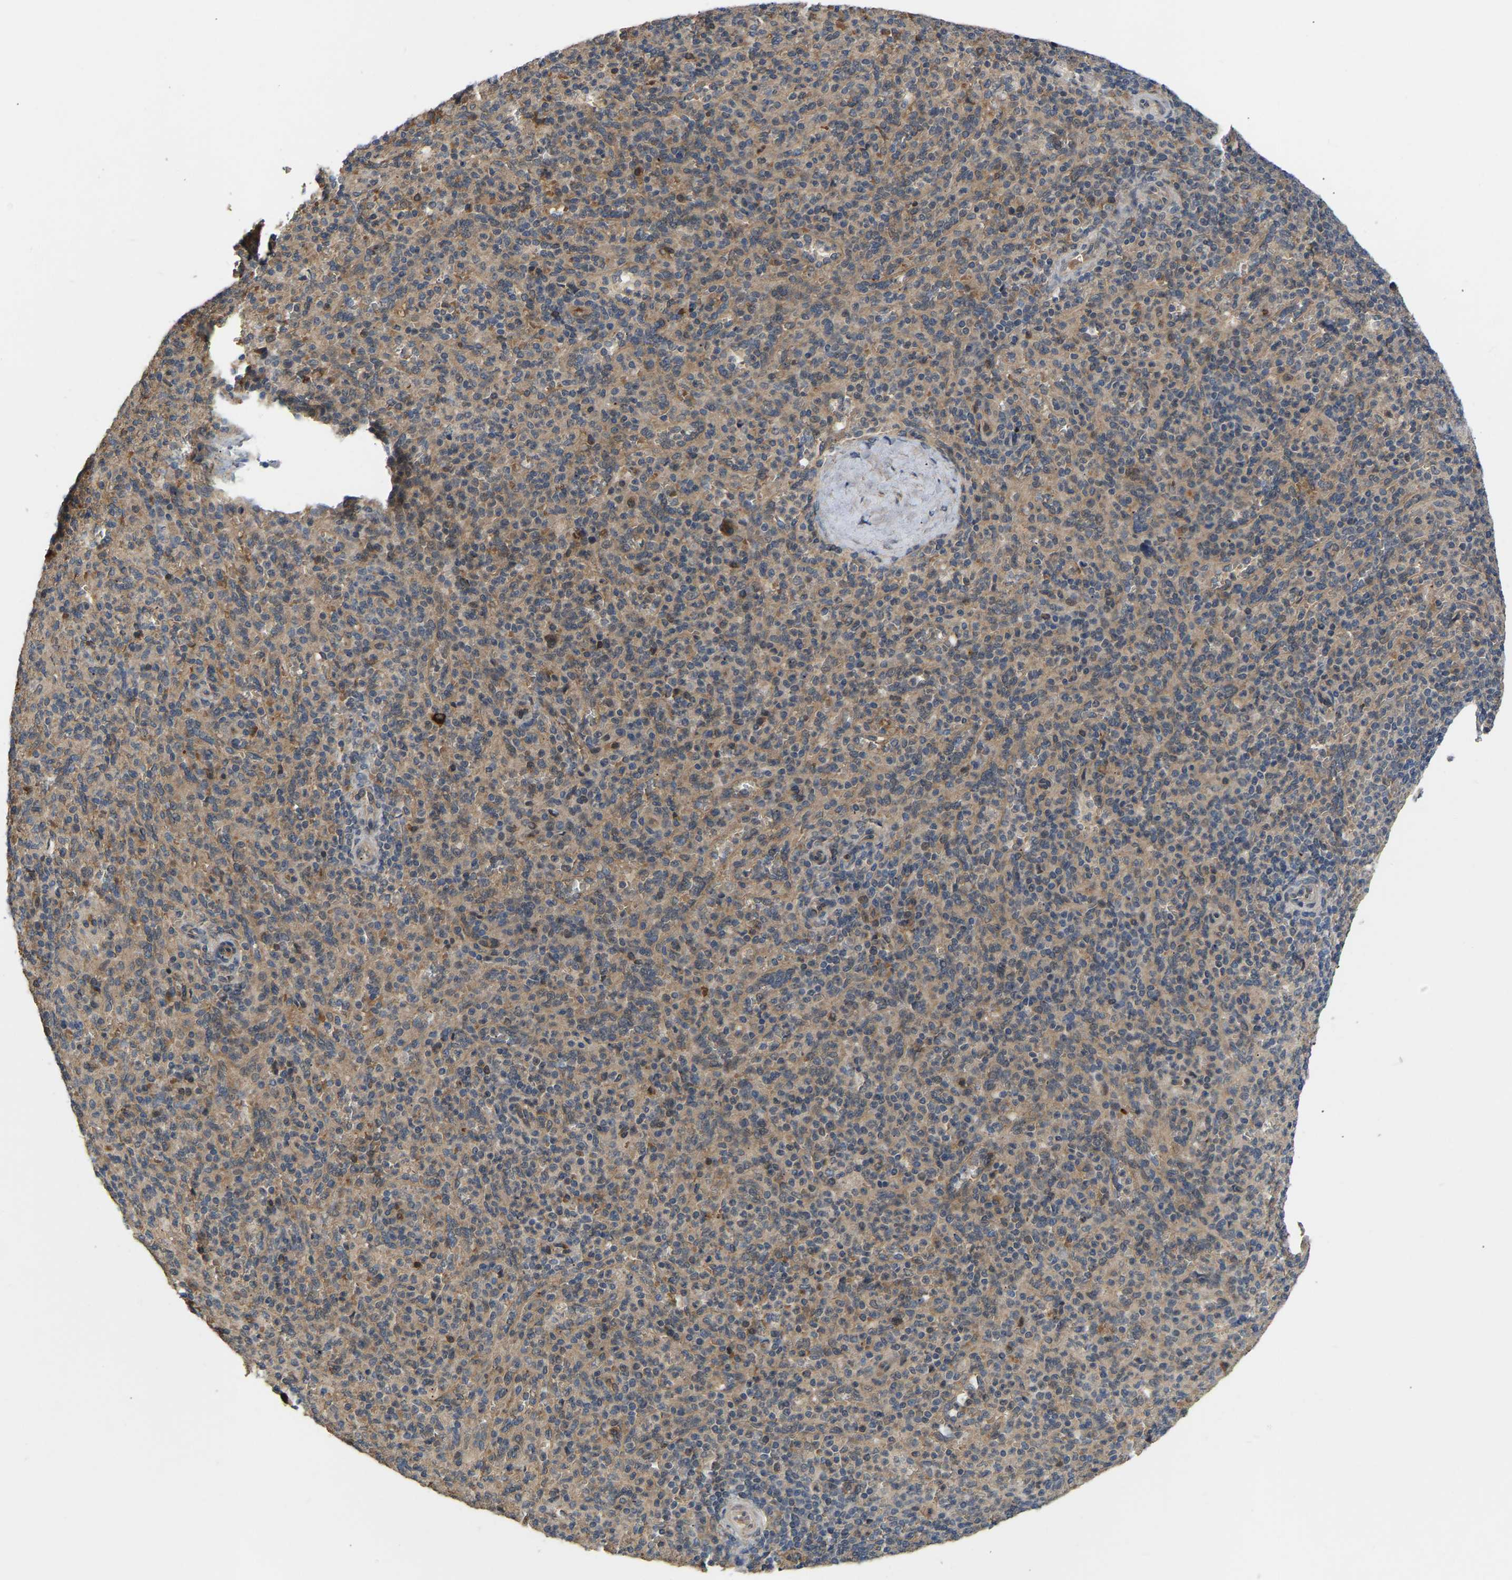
{"staining": {"intensity": "weak", "quantity": ">75%", "location": "cytoplasmic/membranous"}, "tissue": "spleen", "cell_type": "Cells in red pulp", "image_type": "normal", "snomed": [{"axis": "morphology", "description": "Normal tissue, NOS"}, {"axis": "topography", "description": "Spleen"}], "caption": "Immunohistochemical staining of benign spleen shows >75% levels of weak cytoplasmic/membranous protein positivity in about >75% of cells in red pulp. (DAB (3,3'-diaminobenzidine) IHC with brightfield microscopy, high magnification).", "gene": "LIMK2", "patient": {"sex": "male", "age": 36}}